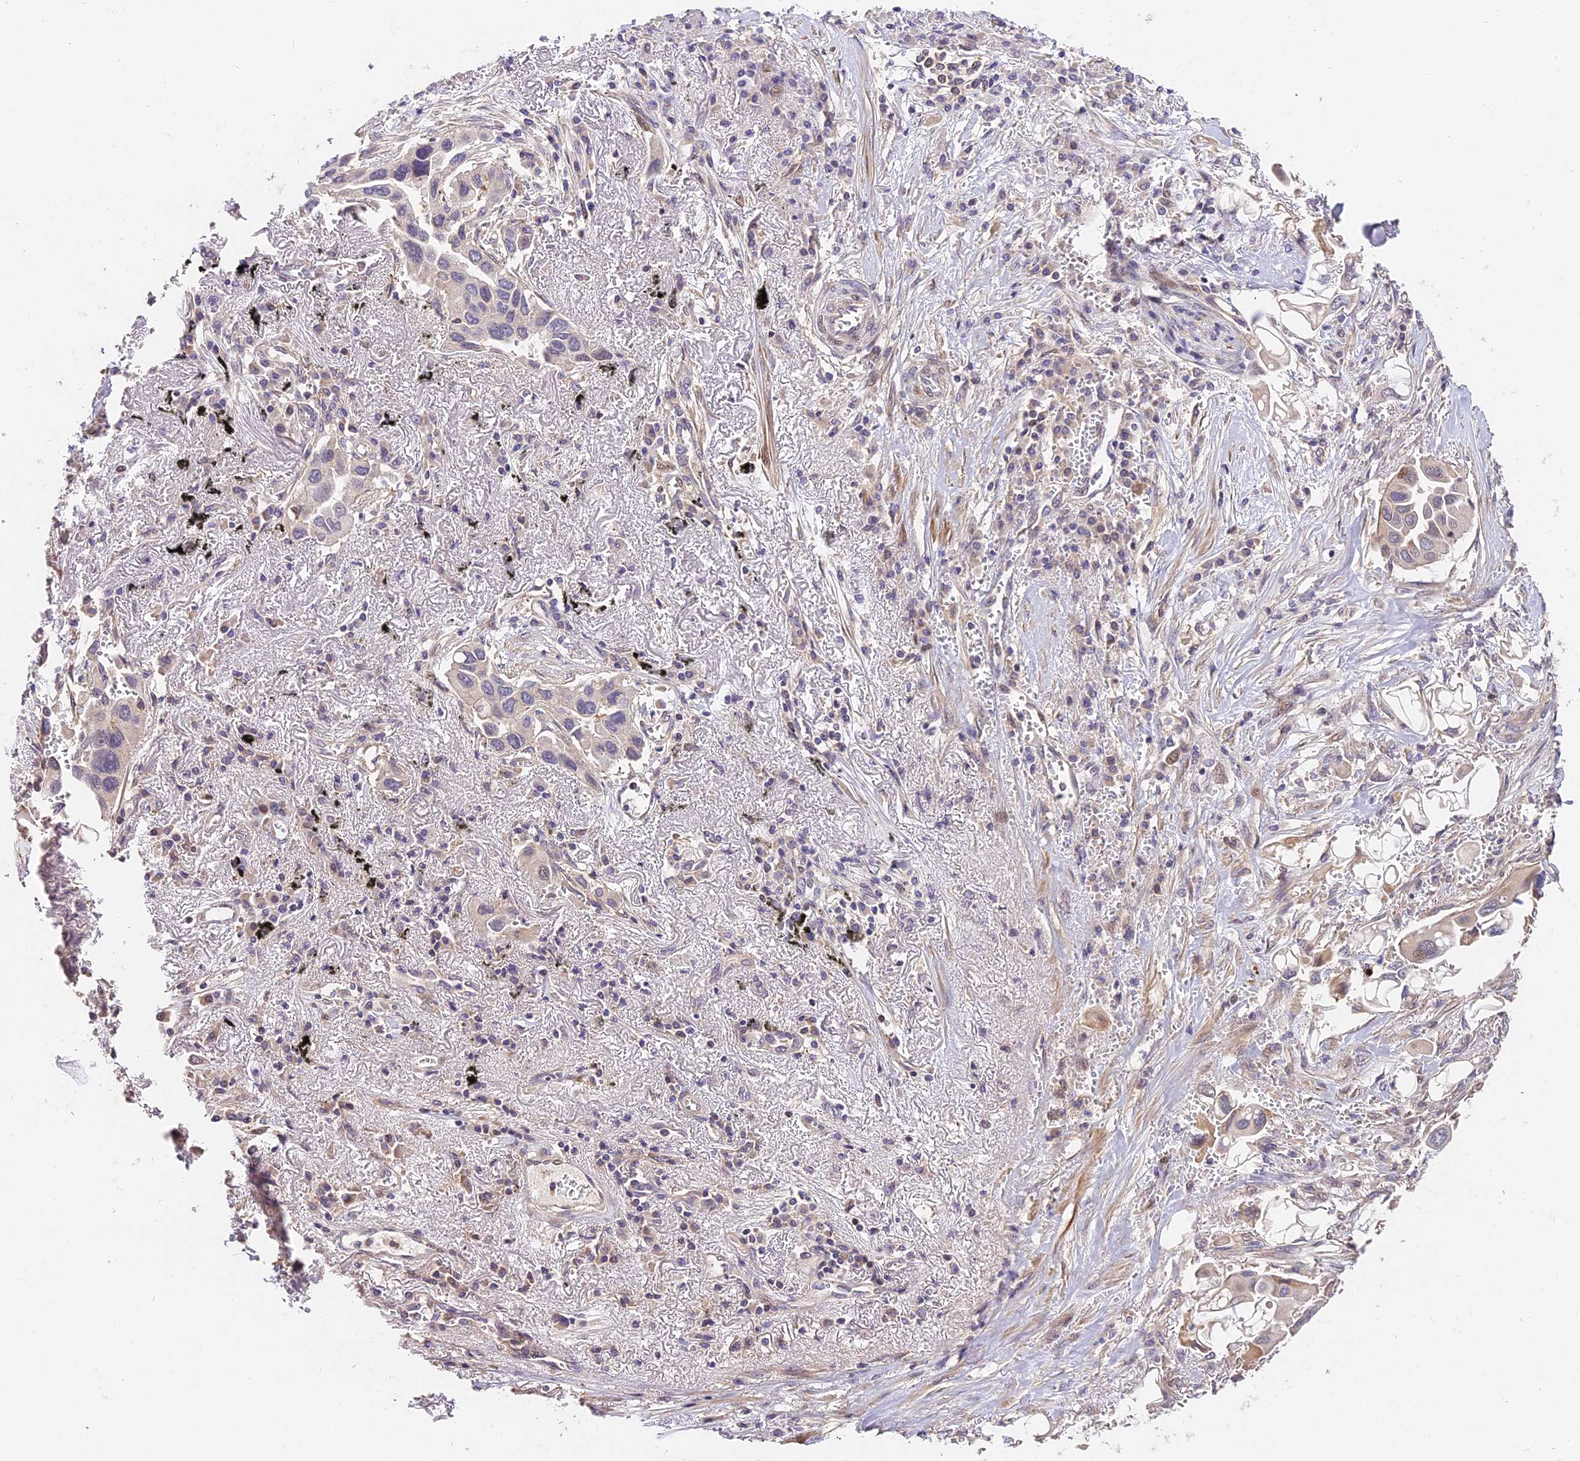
{"staining": {"intensity": "negative", "quantity": "none", "location": "none"}, "tissue": "lung cancer", "cell_type": "Tumor cells", "image_type": "cancer", "snomed": [{"axis": "morphology", "description": "Adenocarcinoma, NOS"}, {"axis": "topography", "description": "Lung"}], "caption": "This is an immunohistochemistry (IHC) photomicrograph of lung adenocarcinoma. There is no staining in tumor cells.", "gene": "ARHGAP17", "patient": {"sex": "female", "age": 76}}